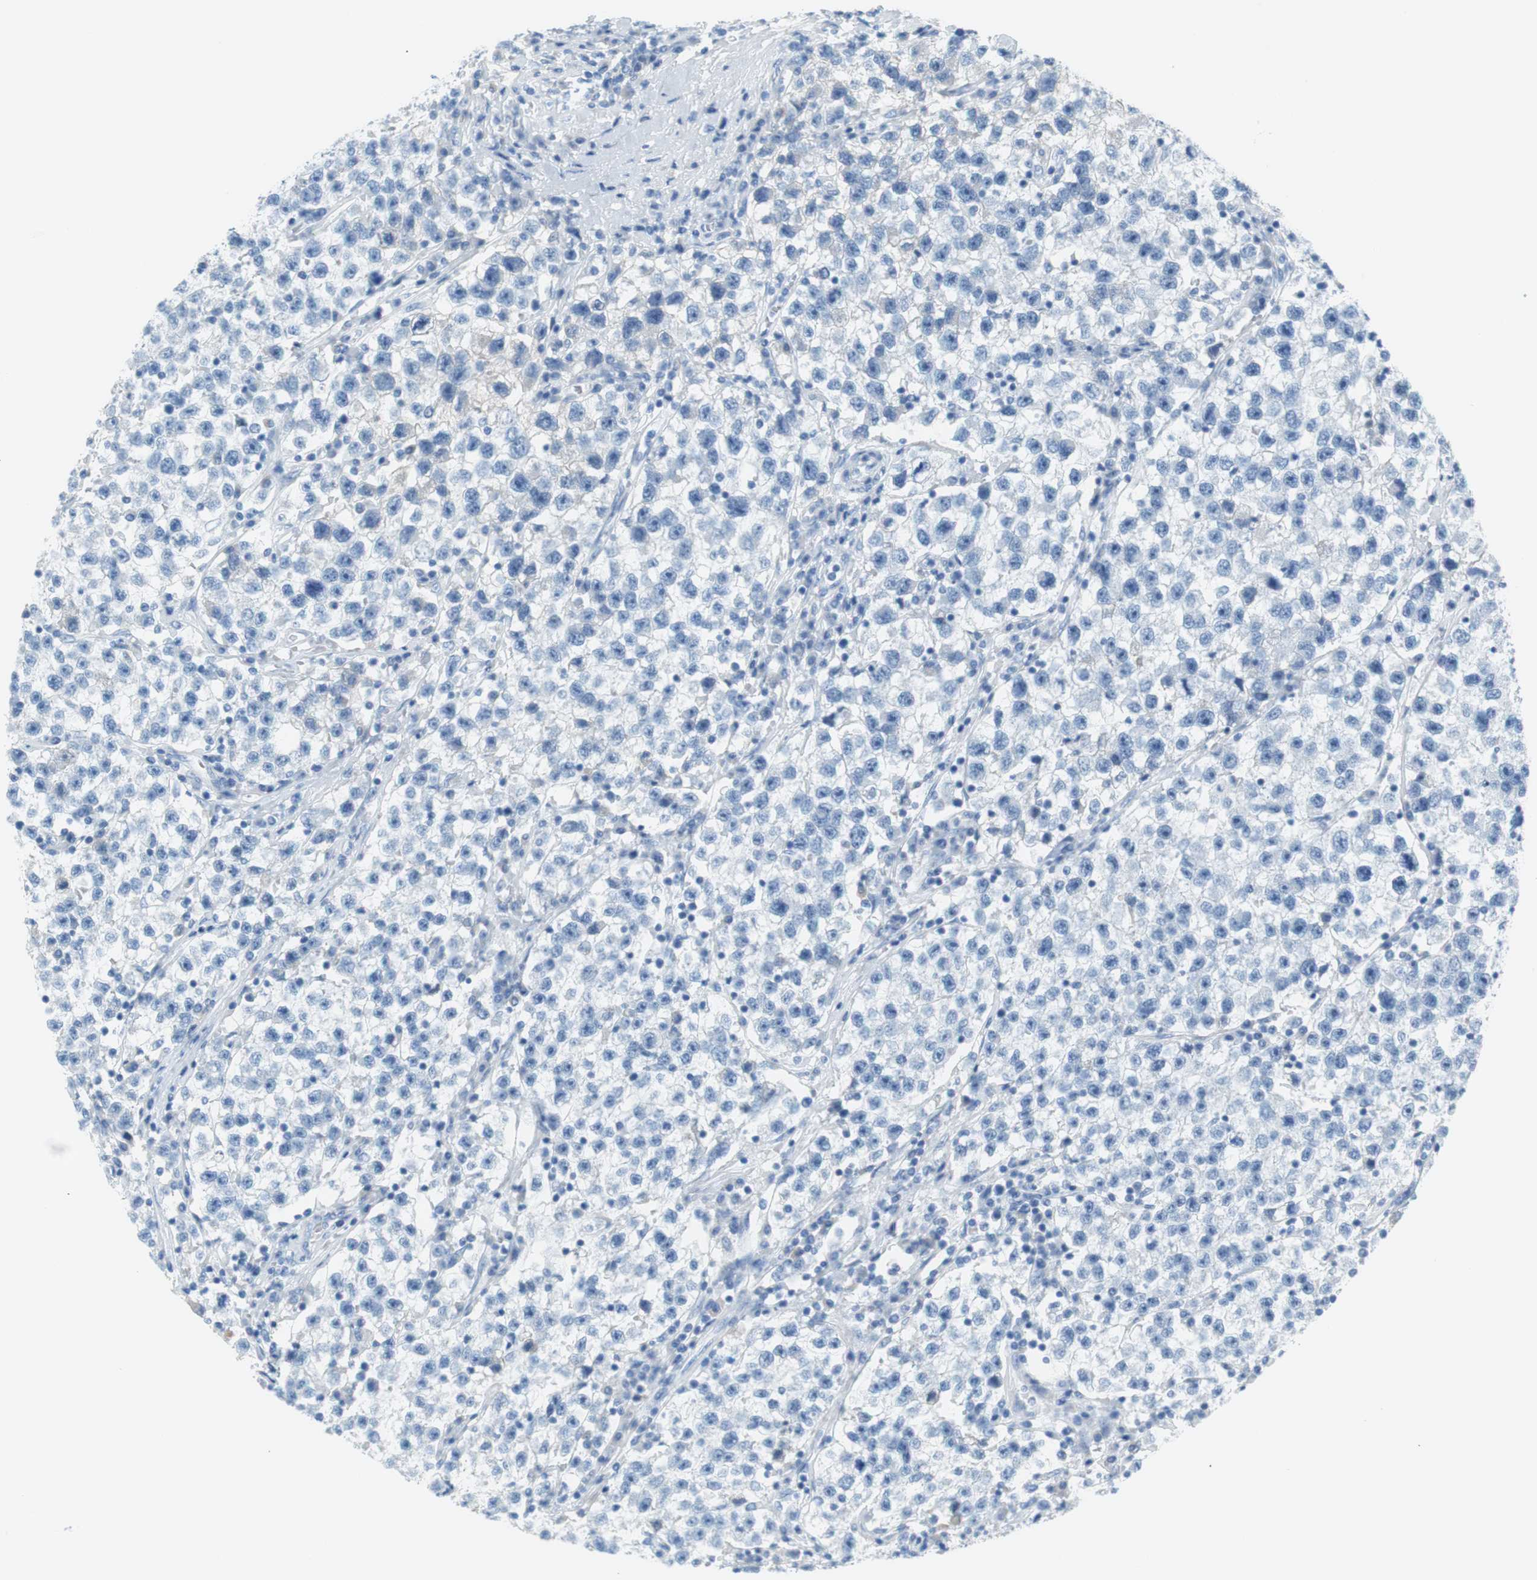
{"staining": {"intensity": "negative", "quantity": "none", "location": "none"}, "tissue": "testis cancer", "cell_type": "Tumor cells", "image_type": "cancer", "snomed": [{"axis": "morphology", "description": "Seminoma, NOS"}, {"axis": "topography", "description": "Testis"}], "caption": "Human testis cancer (seminoma) stained for a protein using IHC shows no expression in tumor cells.", "gene": "MYH1", "patient": {"sex": "male", "age": 22}}